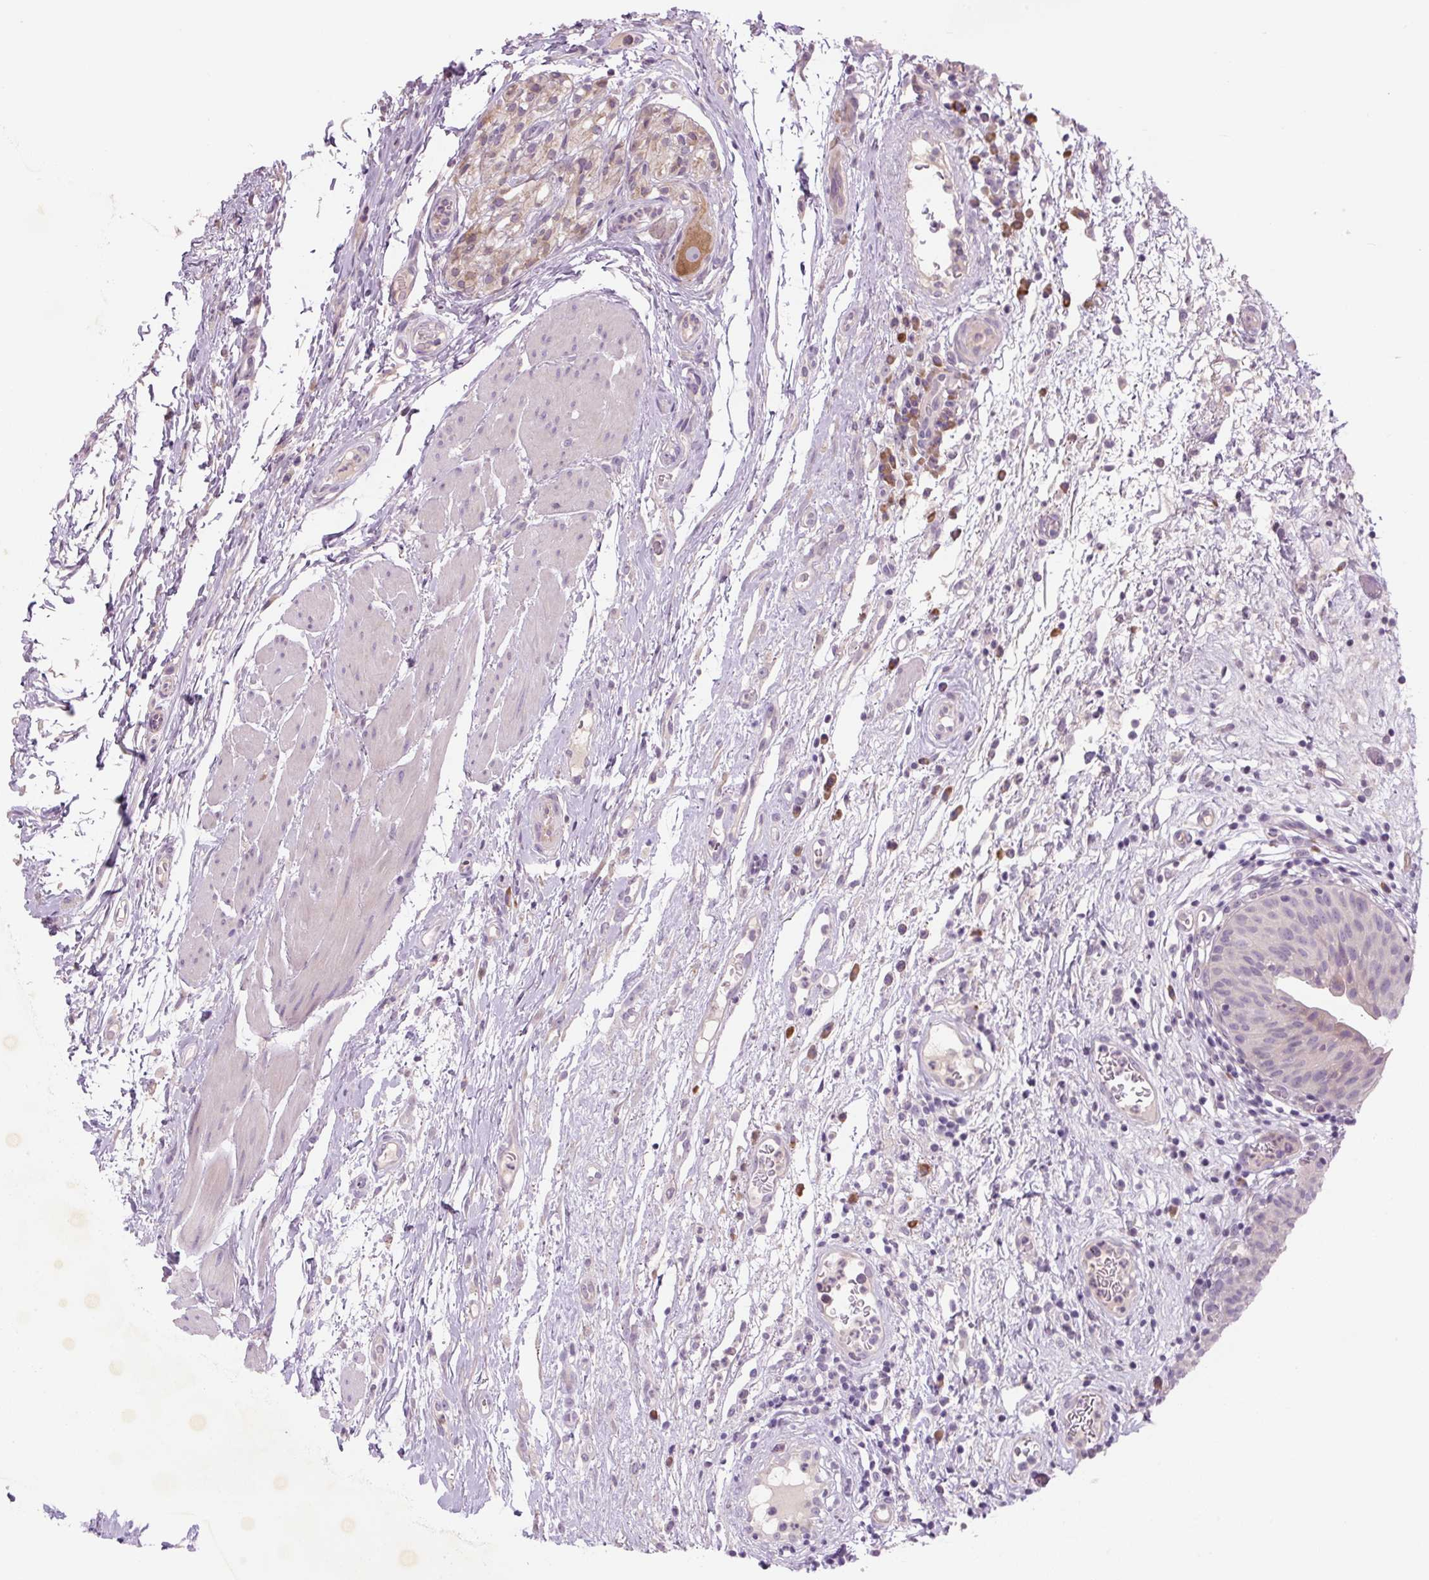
{"staining": {"intensity": "negative", "quantity": "none", "location": "none"}, "tissue": "urinary bladder", "cell_type": "Urothelial cells", "image_type": "normal", "snomed": [{"axis": "morphology", "description": "Normal tissue, NOS"}, {"axis": "morphology", "description": "Inflammation, NOS"}, {"axis": "topography", "description": "Urinary bladder"}], "caption": "IHC photomicrograph of normal human urinary bladder stained for a protein (brown), which shows no positivity in urothelial cells.", "gene": "TMEM100", "patient": {"sex": "male", "age": 57}}